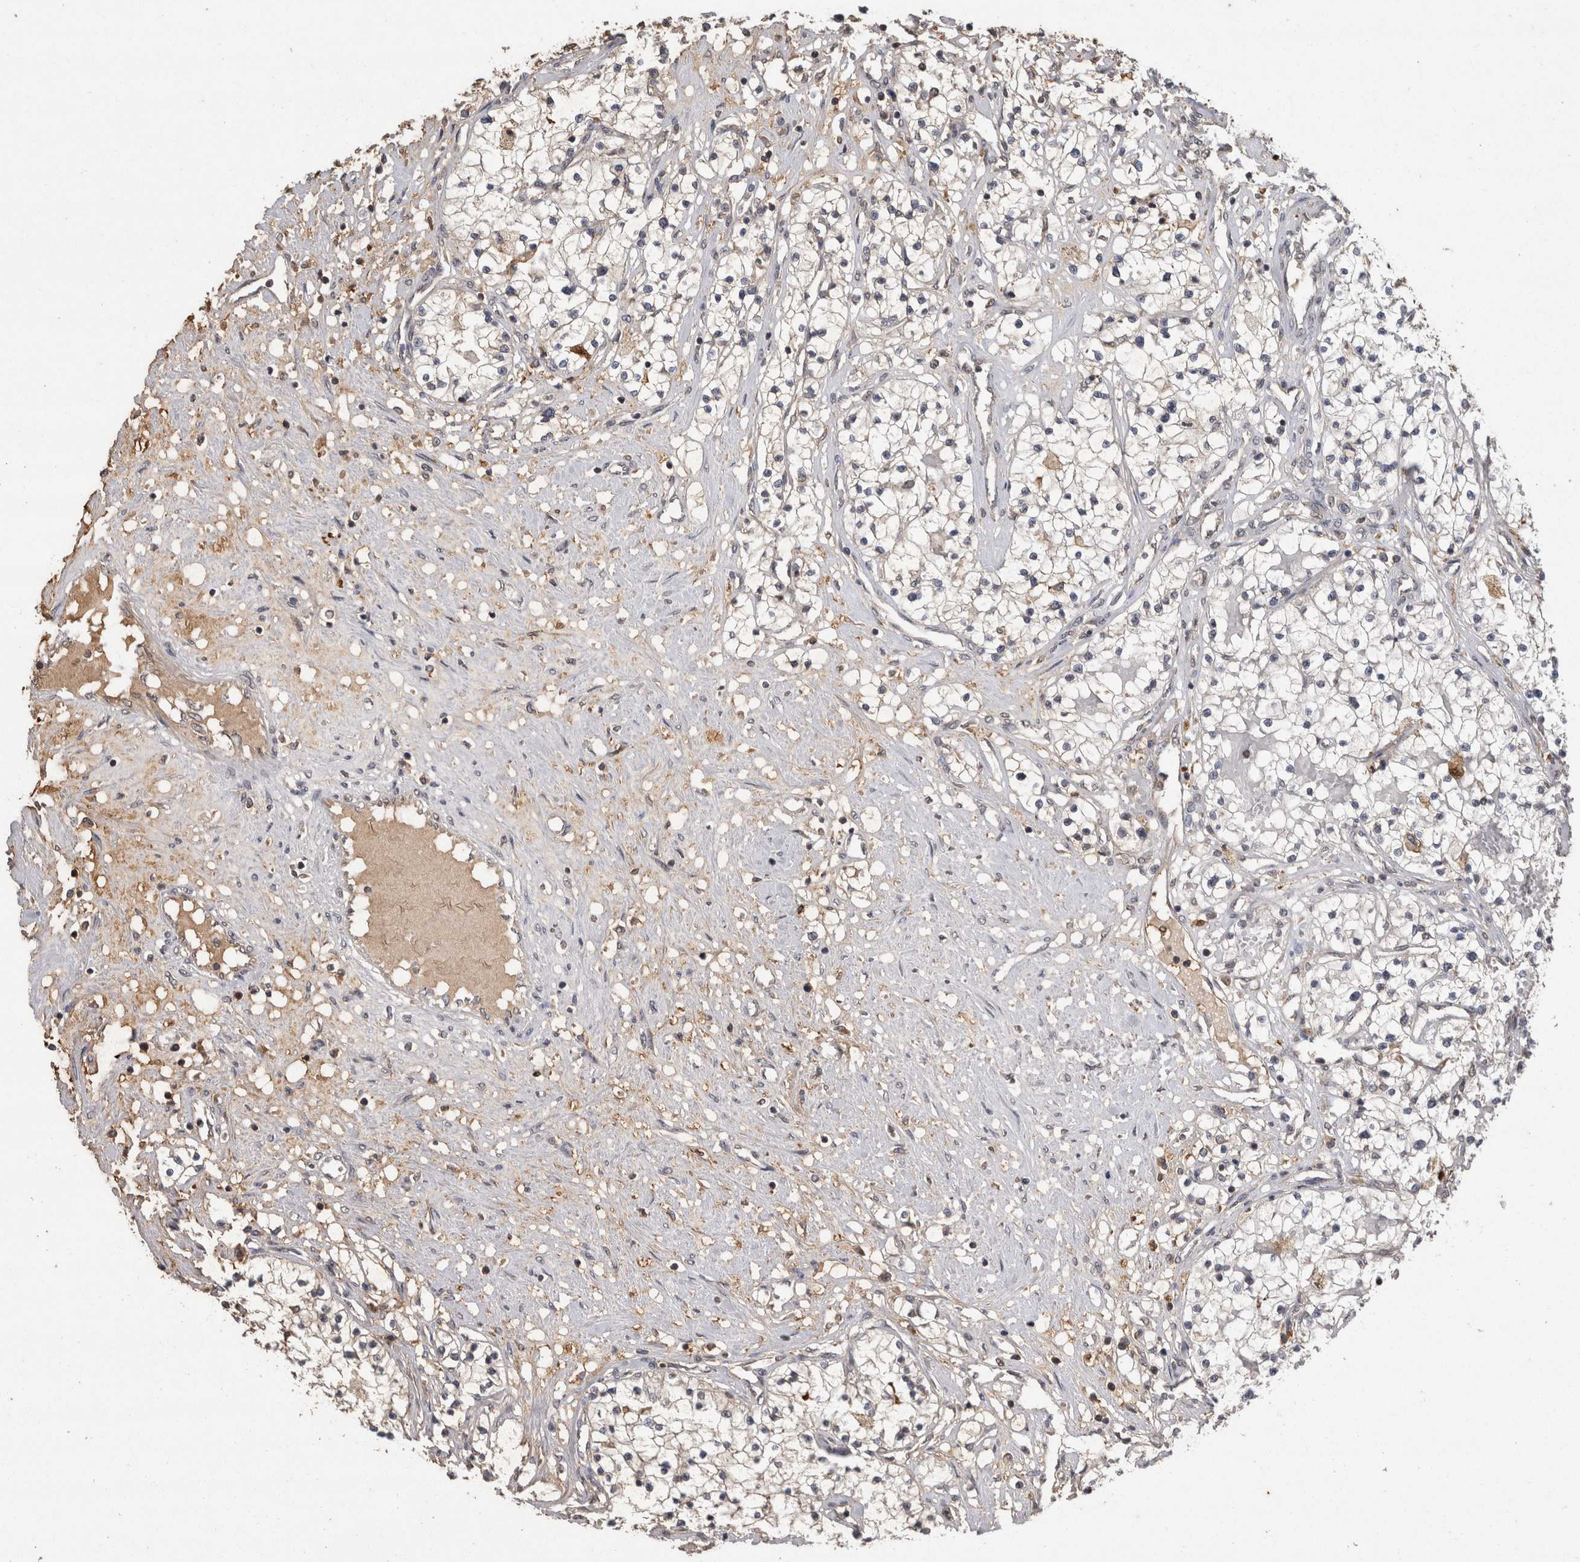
{"staining": {"intensity": "negative", "quantity": "none", "location": "none"}, "tissue": "renal cancer", "cell_type": "Tumor cells", "image_type": "cancer", "snomed": [{"axis": "morphology", "description": "Adenocarcinoma, NOS"}, {"axis": "topography", "description": "Kidney"}], "caption": "A photomicrograph of adenocarcinoma (renal) stained for a protein exhibits no brown staining in tumor cells. (Brightfield microscopy of DAB IHC at high magnification).", "gene": "PREP", "patient": {"sex": "male", "age": 68}}